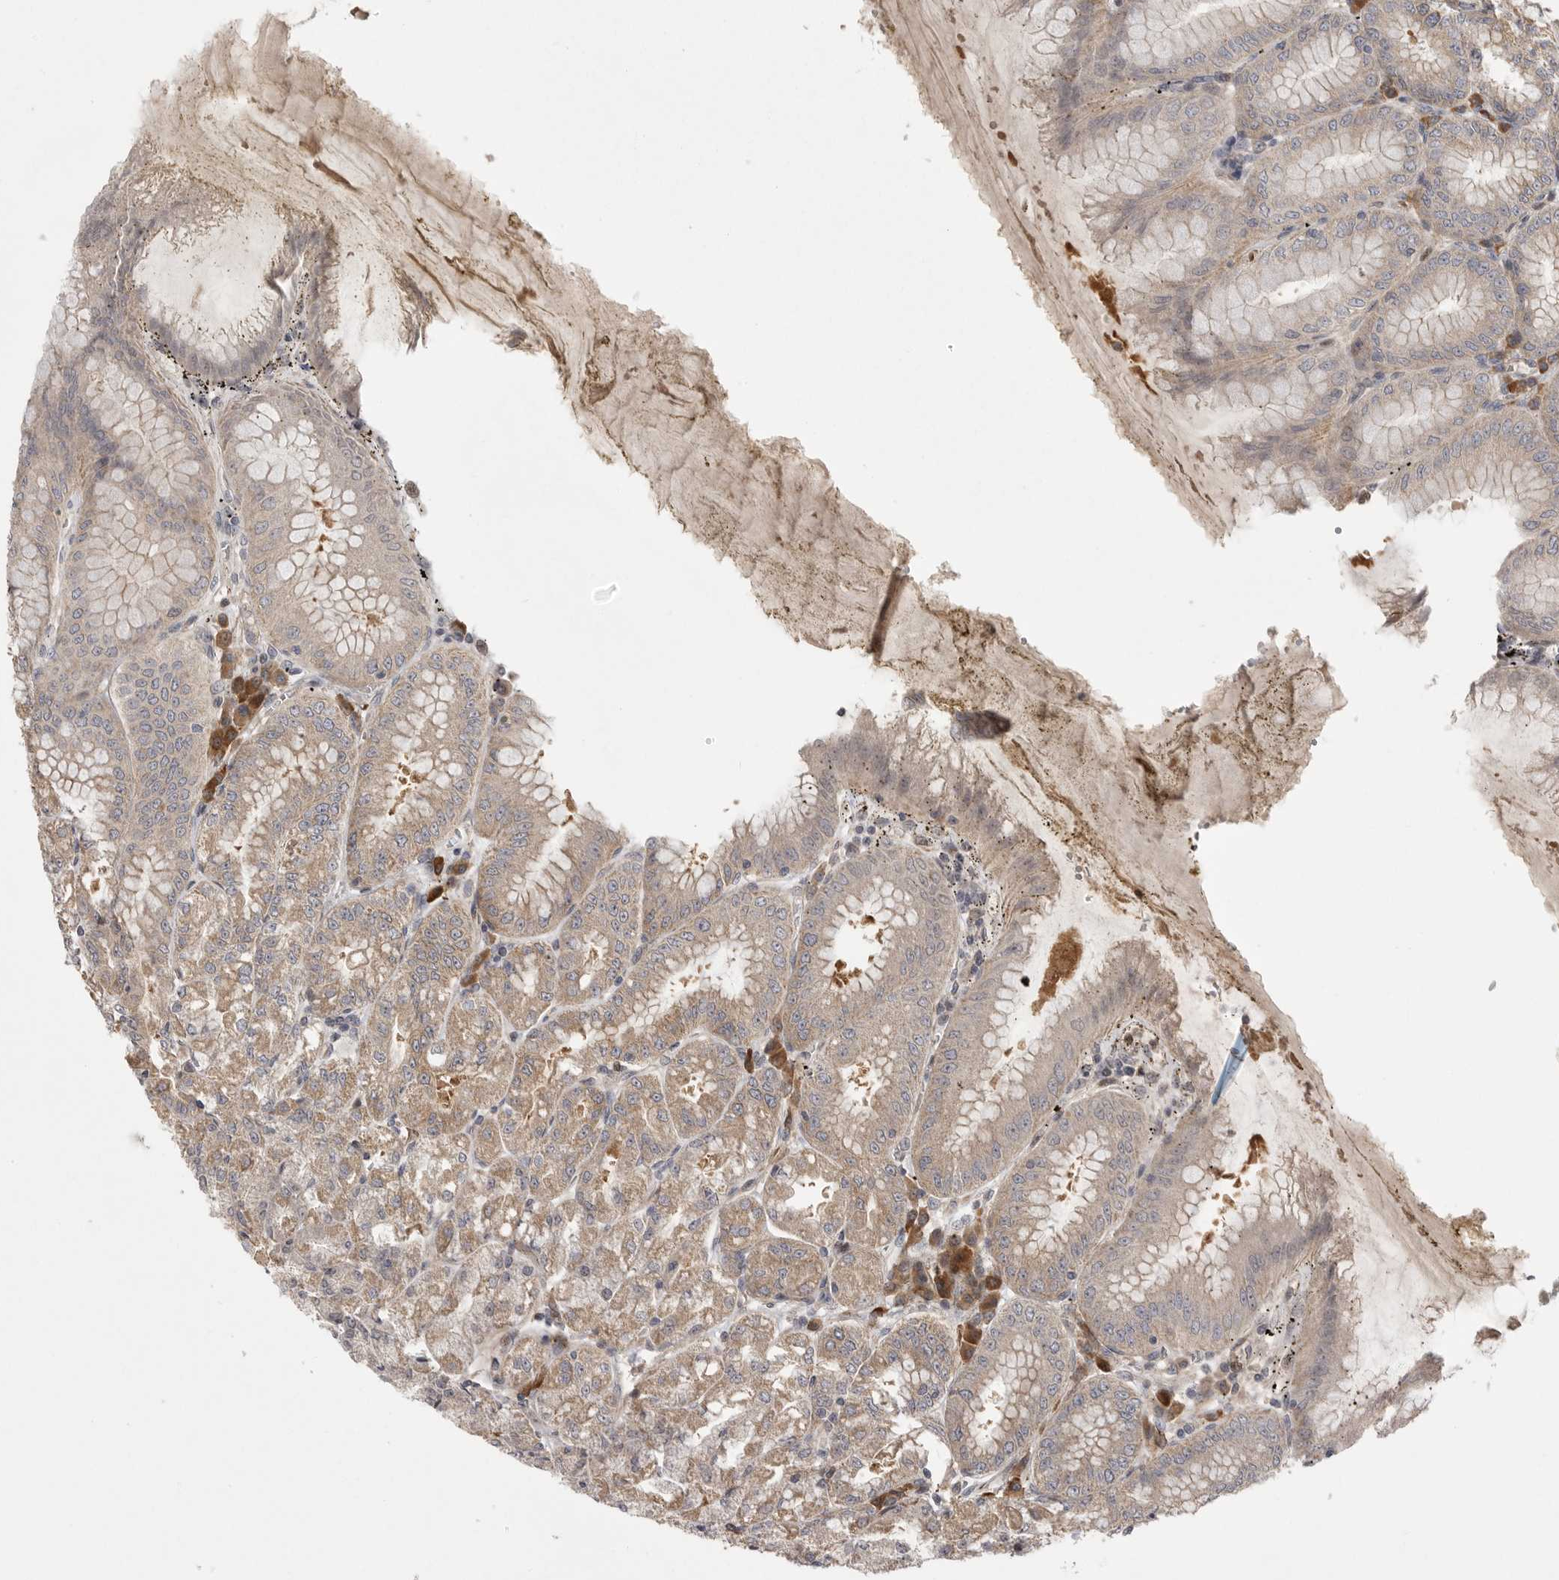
{"staining": {"intensity": "moderate", "quantity": ">75%", "location": "cytoplasmic/membranous"}, "tissue": "stomach", "cell_type": "Glandular cells", "image_type": "normal", "snomed": [{"axis": "morphology", "description": "Normal tissue, NOS"}, {"axis": "topography", "description": "Stomach, lower"}], "caption": "Protein expression analysis of benign stomach exhibits moderate cytoplasmic/membranous expression in approximately >75% of glandular cells.", "gene": "OXR1", "patient": {"sex": "male", "age": 71}}